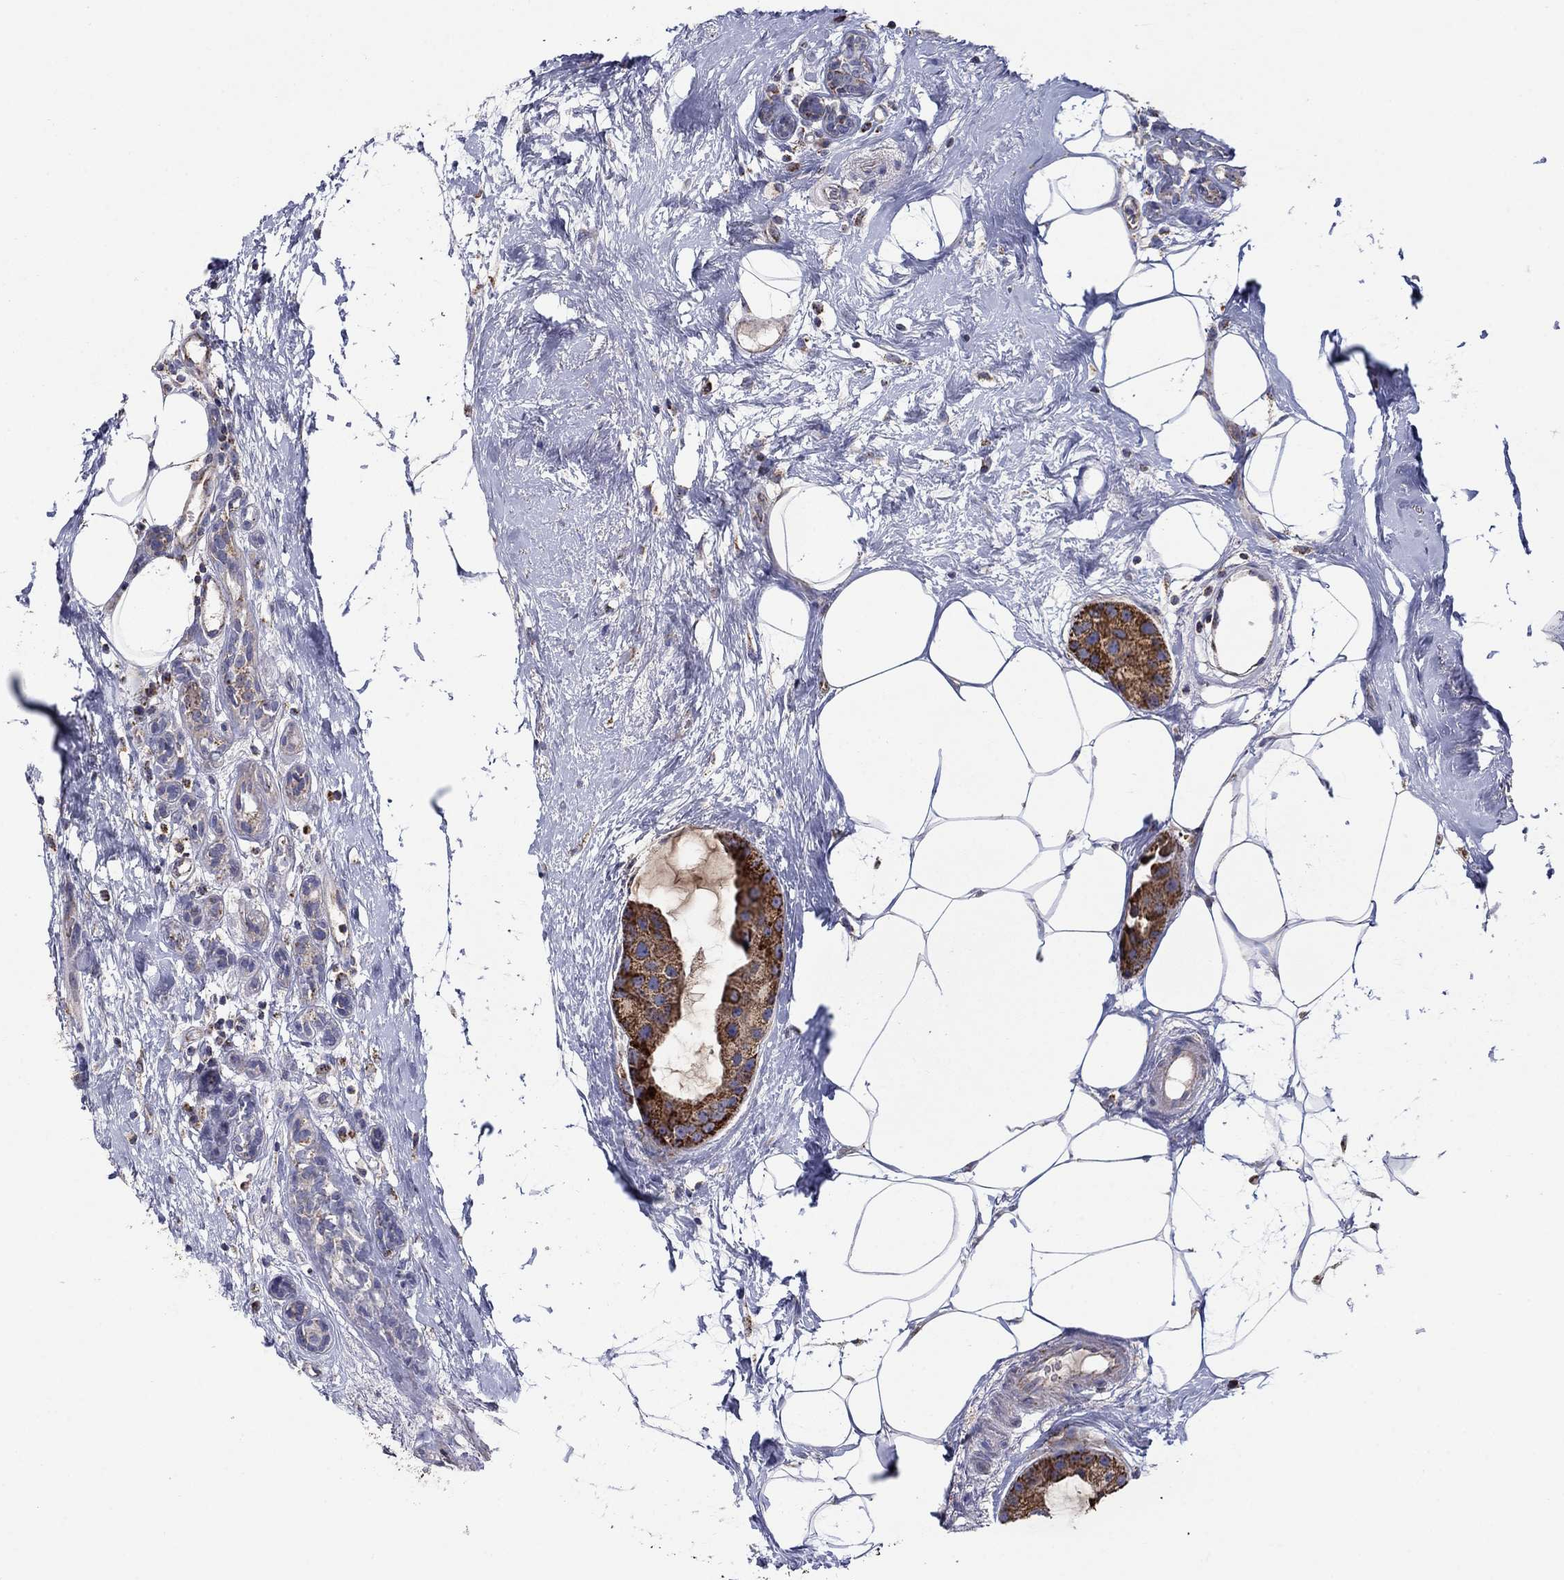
{"staining": {"intensity": "strong", "quantity": ">75%", "location": "cytoplasmic/membranous"}, "tissue": "breast cancer", "cell_type": "Tumor cells", "image_type": "cancer", "snomed": [{"axis": "morphology", "description": "Duct carcinoma"}, {"axis": "topography", "description": "Breast"}], "caption": "A brown stain labels strong cytoplasmic/membranous expression of a protein in human breast cancer (infiltrating ductal carcinoma) tumor cells.", "gene": "HPS5", "patient": {"sex": "female", "age": 45}}